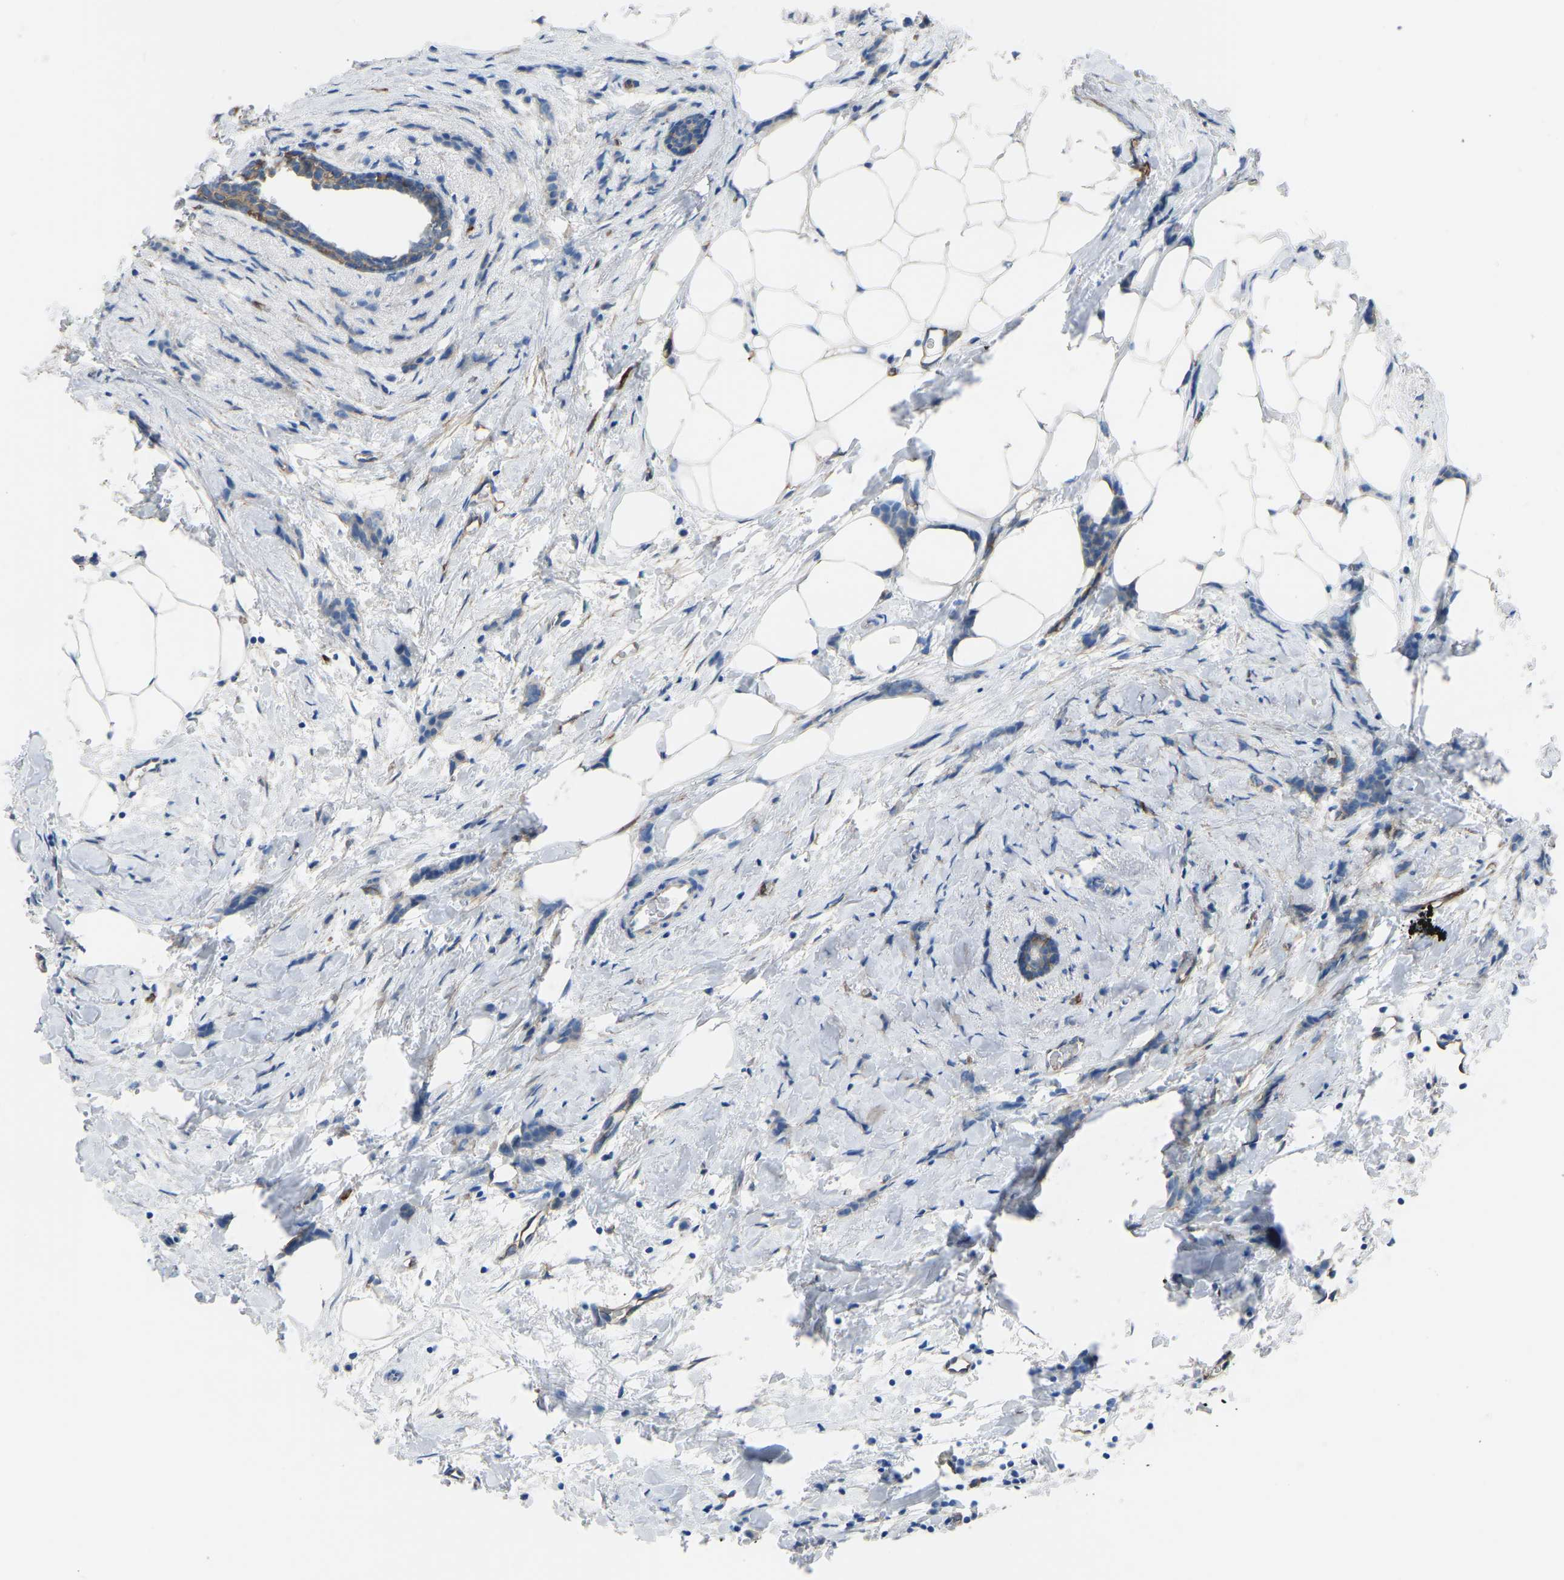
{"staining": {"intensity": "moderate", "quantity": "25%-75%", "location": "cytoplasmic/membranous"}, "tissue": "breast cancer", "cell_type": "Tumor cells", "image_type": "cancer", "snomed": [{"axis": "morphology", "description": "Lobular carcinoma, in situ"}, {"axis": "morphology", "description": "Lobular carcinoma"}, {"axis": "topography", "description": "Breast"}], "caption": "Protein staining shows moderate cytoplasmic/membranous staining in about 25%-75% of tumor cells in breast cancer (lobular carcinoma in situ).", "gene": "MYH10", "patient": {"sex": "female", "age": 41}}